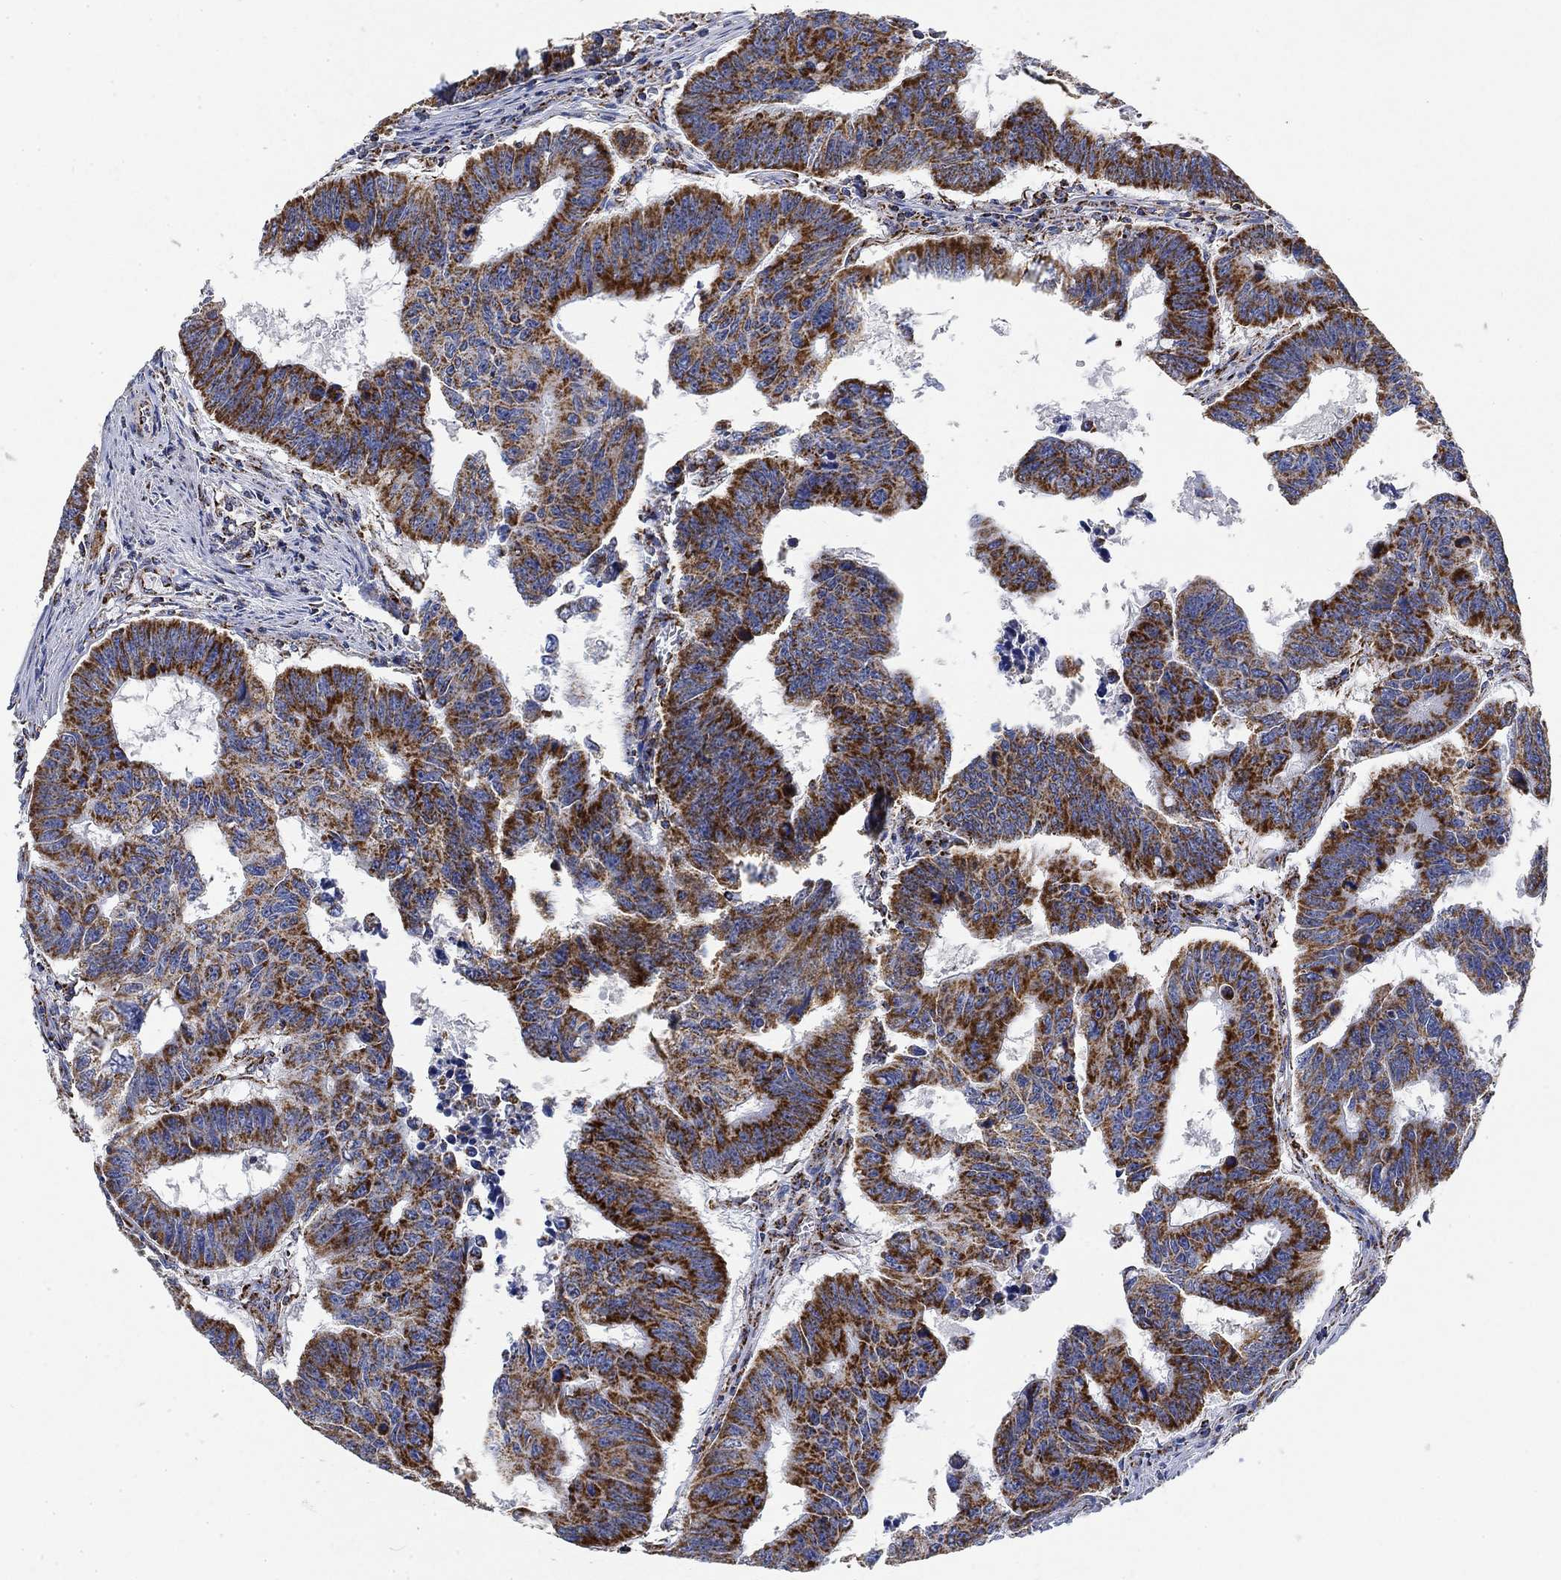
{"staining": {"intensity": "strong", "quantity": "25%-75%", "location": "cytoplasmic/membranous"}, "tissue": "colorectal cancer", "cell_type": "Tumor cells", "image_type": "cancer", "snomed": [{"axis": "morphology", "description": "Adenocarcinoma, NOS"}, {"axis": "topography", "description": "Appendix"}, {"axis": "topography", "description": "Colon"}, {"axis": "topography", "description": "Cecum"}, {"axis": "topography", "description": "Colon asc"}], "caption": "Adenocarcinoma (colorectal) was stained to show a protein in brown. There is high levels of strong cytoplasmic/membranous staining in approximately 25%-75% of tumor cells. Nuclei are stained in blue.", "gene": "NDUFS3", "patient": {"sex": "female", "age": 85}}